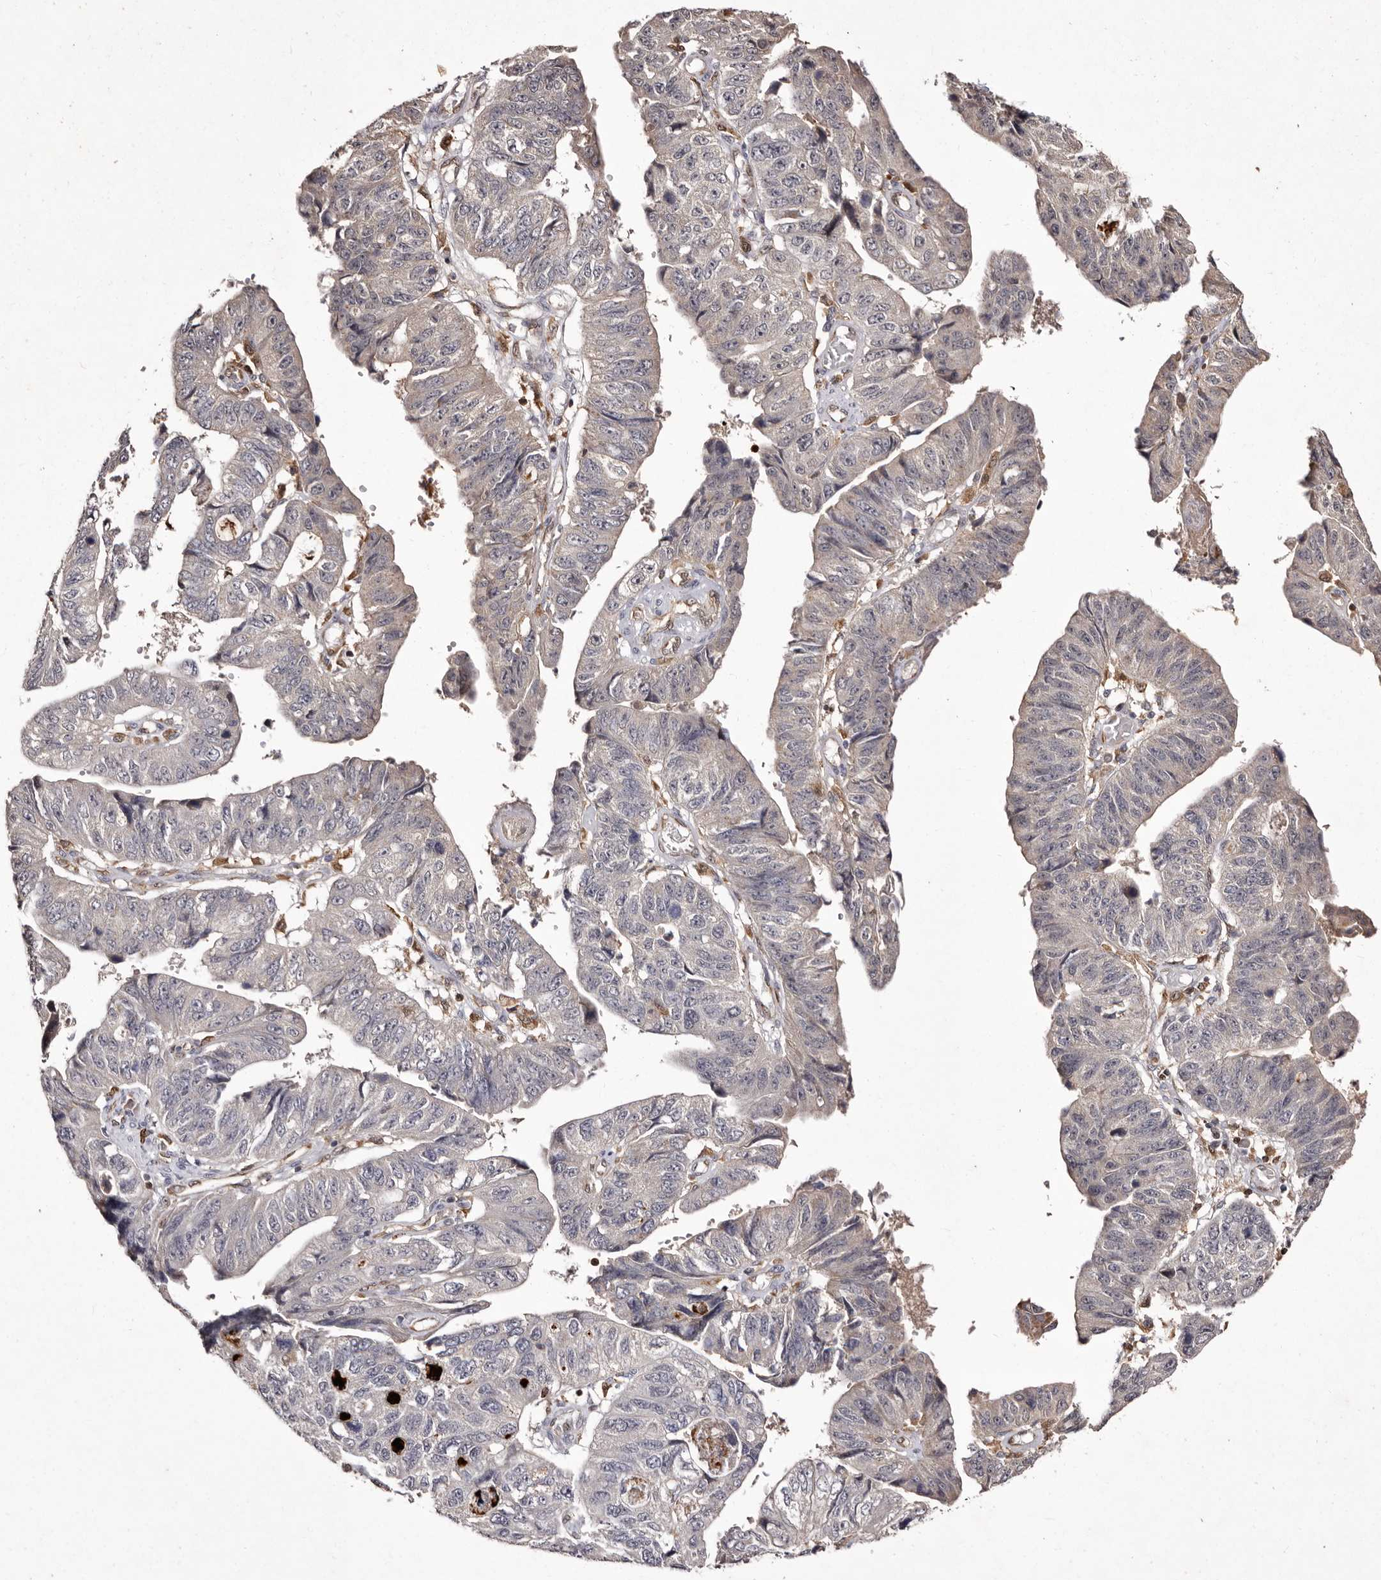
{"staining": {"intensity": "negative", "quantity": "none", "location": "none"}, "tissue": "stomach cancer", "cell_type": "Tumor cells", "image_type": "cancer", "snomed": [{"axis": "morphology", "description": "Adenocarcinoma, NOS"}, {"axis": "topography", "description": "Stomach"}], "caption": "Immunohistochemistry (IHC) of stomach cancer demonstrates no staining in tumor cells.", "gene": "GIMAP4", "patient": {"sex": "male", "age": 59}}